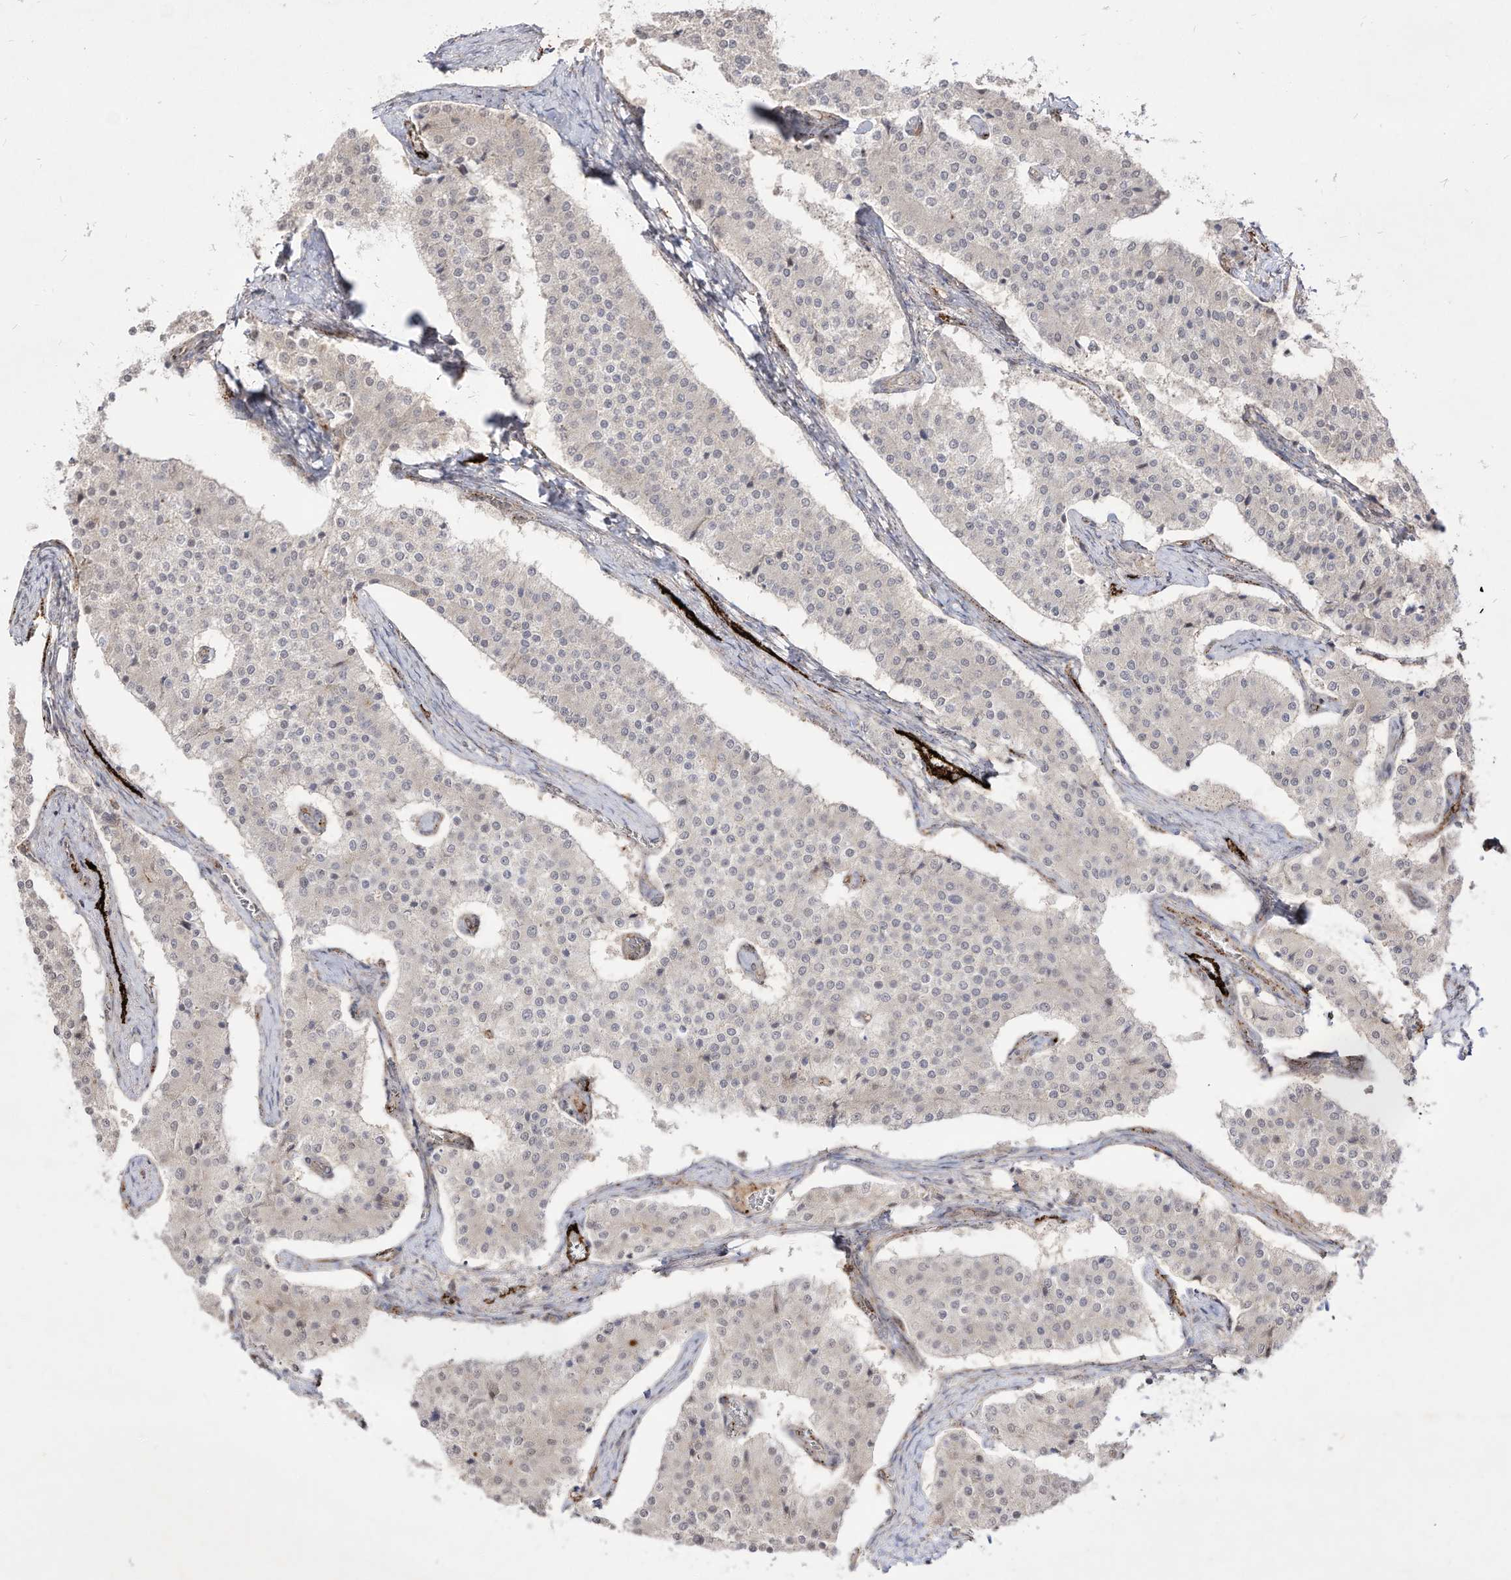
{"staining": {"intensity": "weak", "quantity": "<25%", "location": "cytoplasmic/membranous"}, "tissue": "carcinoid", "cell_type": "Tumor cells", "image_type": "cancer", "snomed": [{"axis": "morphology", "description": "Carcinoid, malignant, NOS"}, {"axis": "topography", "description": "Colon"}], "caption": "The image demonstrates no significant positivity in tumor cells of carcinoid.", "gene": "ZGRF1", "patient": {"sex": "female", "age": 52}}